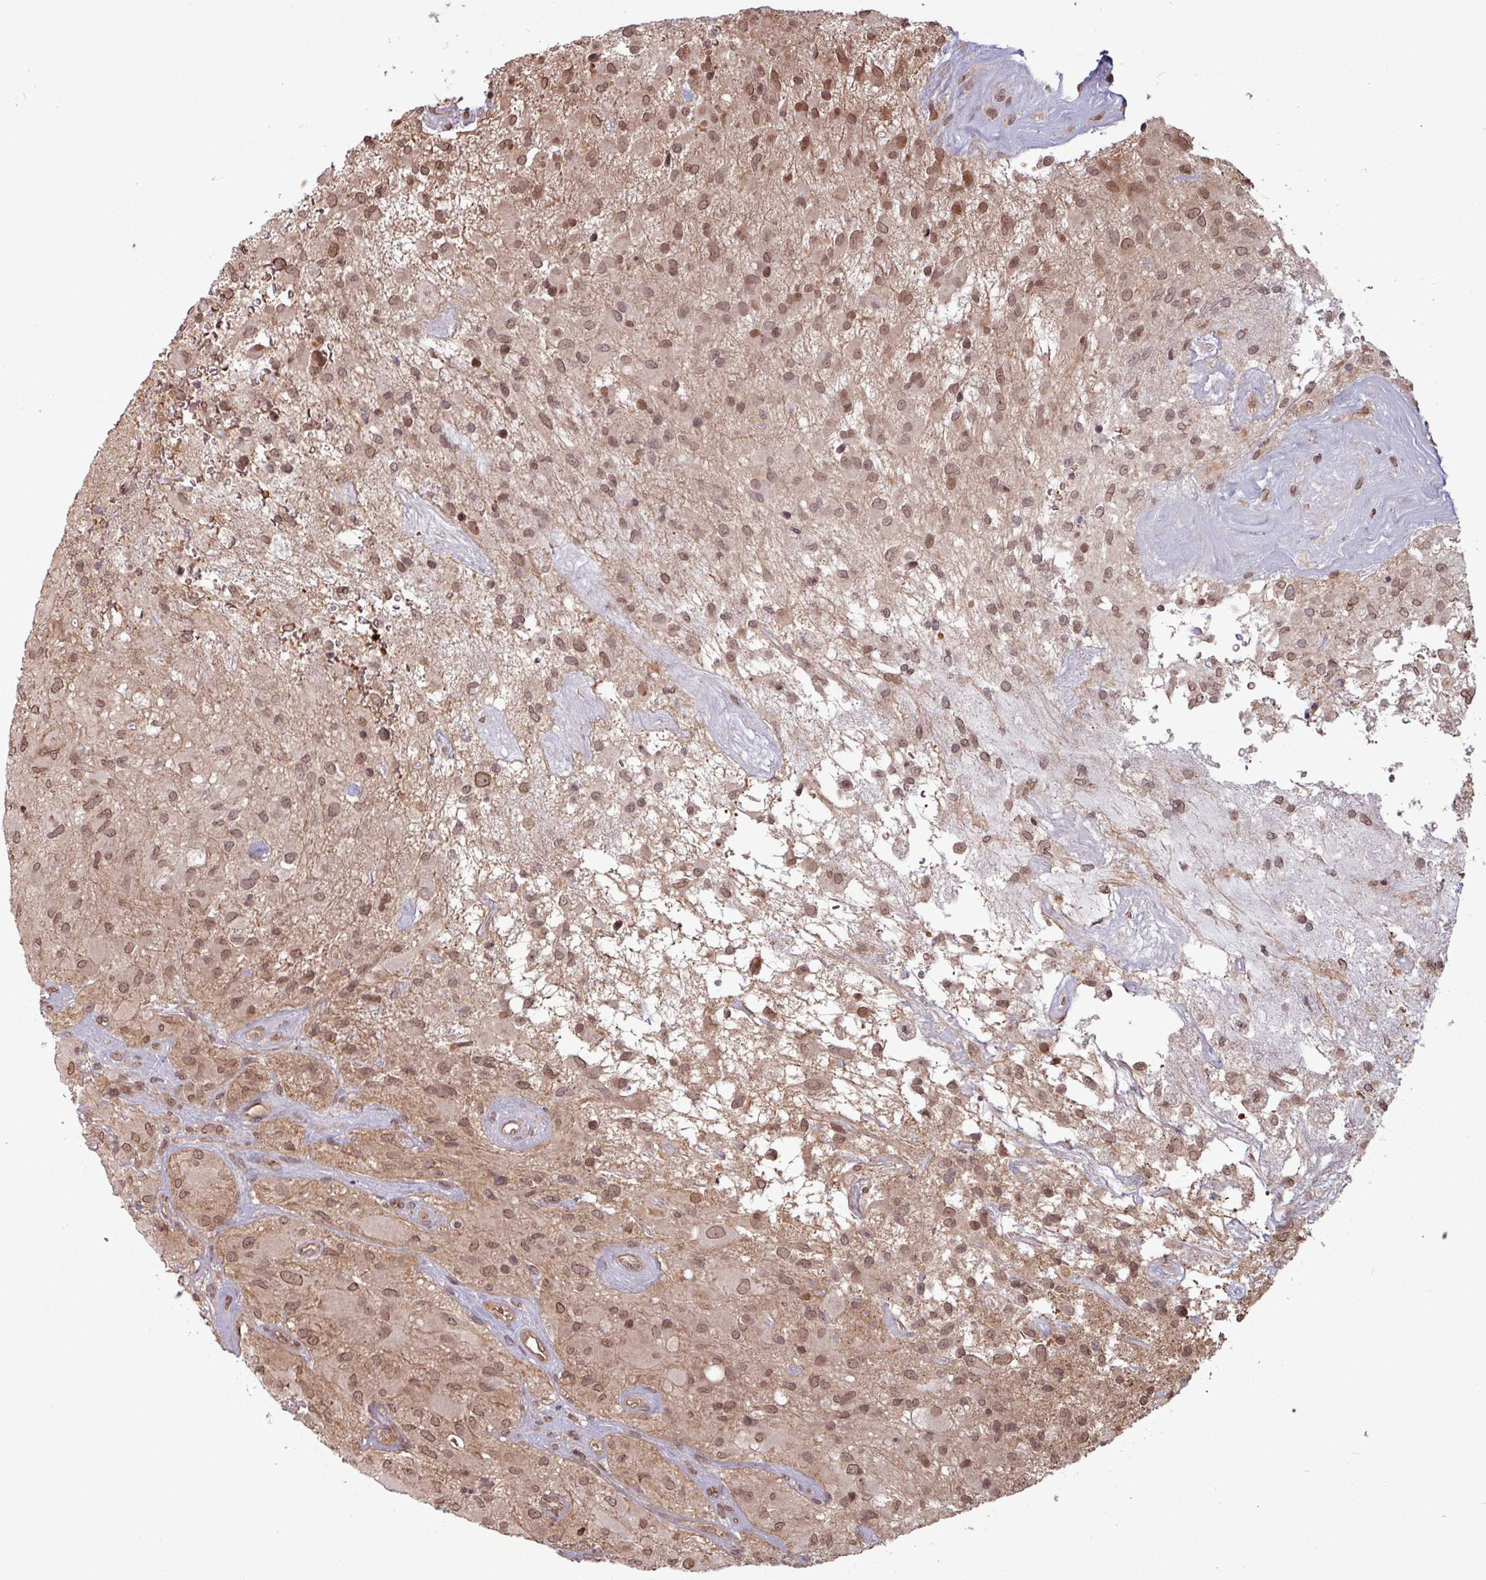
{"staining": {"intensity": "moderate", "quantity": ">75%", "location": "nuclear"}, "tissue": "glioma", "cell_type": "Tumor cells", "image_type": "cancer", "snomed": [{"axis": "morphology", "description": "Glioma, malignant, High grade"}, {"axis": "topography", "description": "Brain"}], "caption": "Malignant high-grade glioma tissue reveals moderate nuclear expression in about >75% of tumor cells, visualized by immunohistochemistry.", "gene": "RBM4B", "patient": {"sex": "female", "age": 67}}